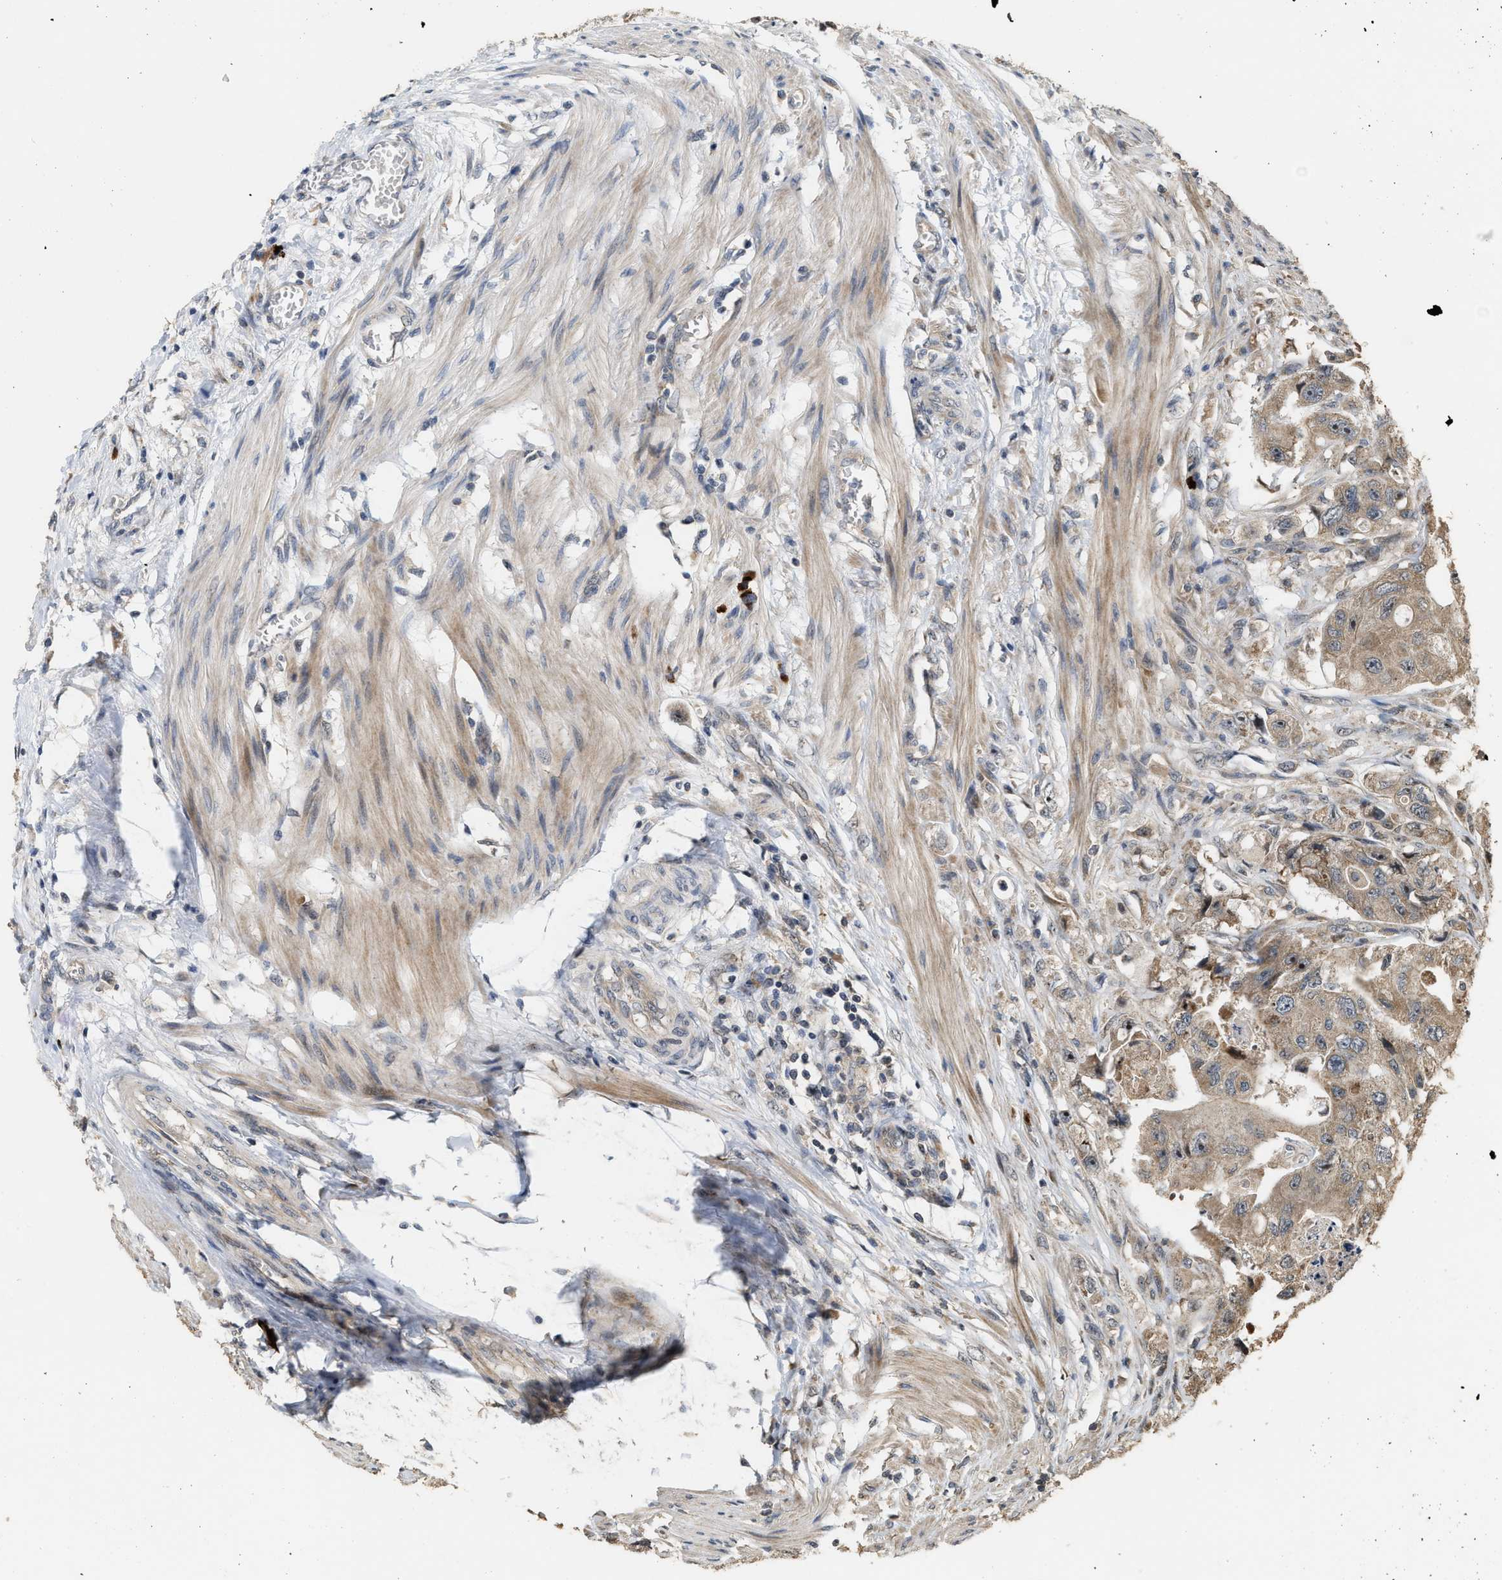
{"staining": {"intensity": "moderate", "quantity": ">75%", "location": "cytoplasmic/membranous,nuclear"}, "tissue": "colorectal cancer", "cell_type": "Tumor cells", "image_type": "cancer", "snomed": [{"axis": "morphology", "description": "Adenocarcinoma, NOS"}, {"axis": "topography", "description": "Colon"}], "caption": "Tumor cells reveal medium levels of moderate cytoplasmic/membranous and nuclear staining in about >75% of cells in human adenocarcinoma (colorectal).", "gene": "ELP2", "patient": {"sex": "female", "age": 46}}